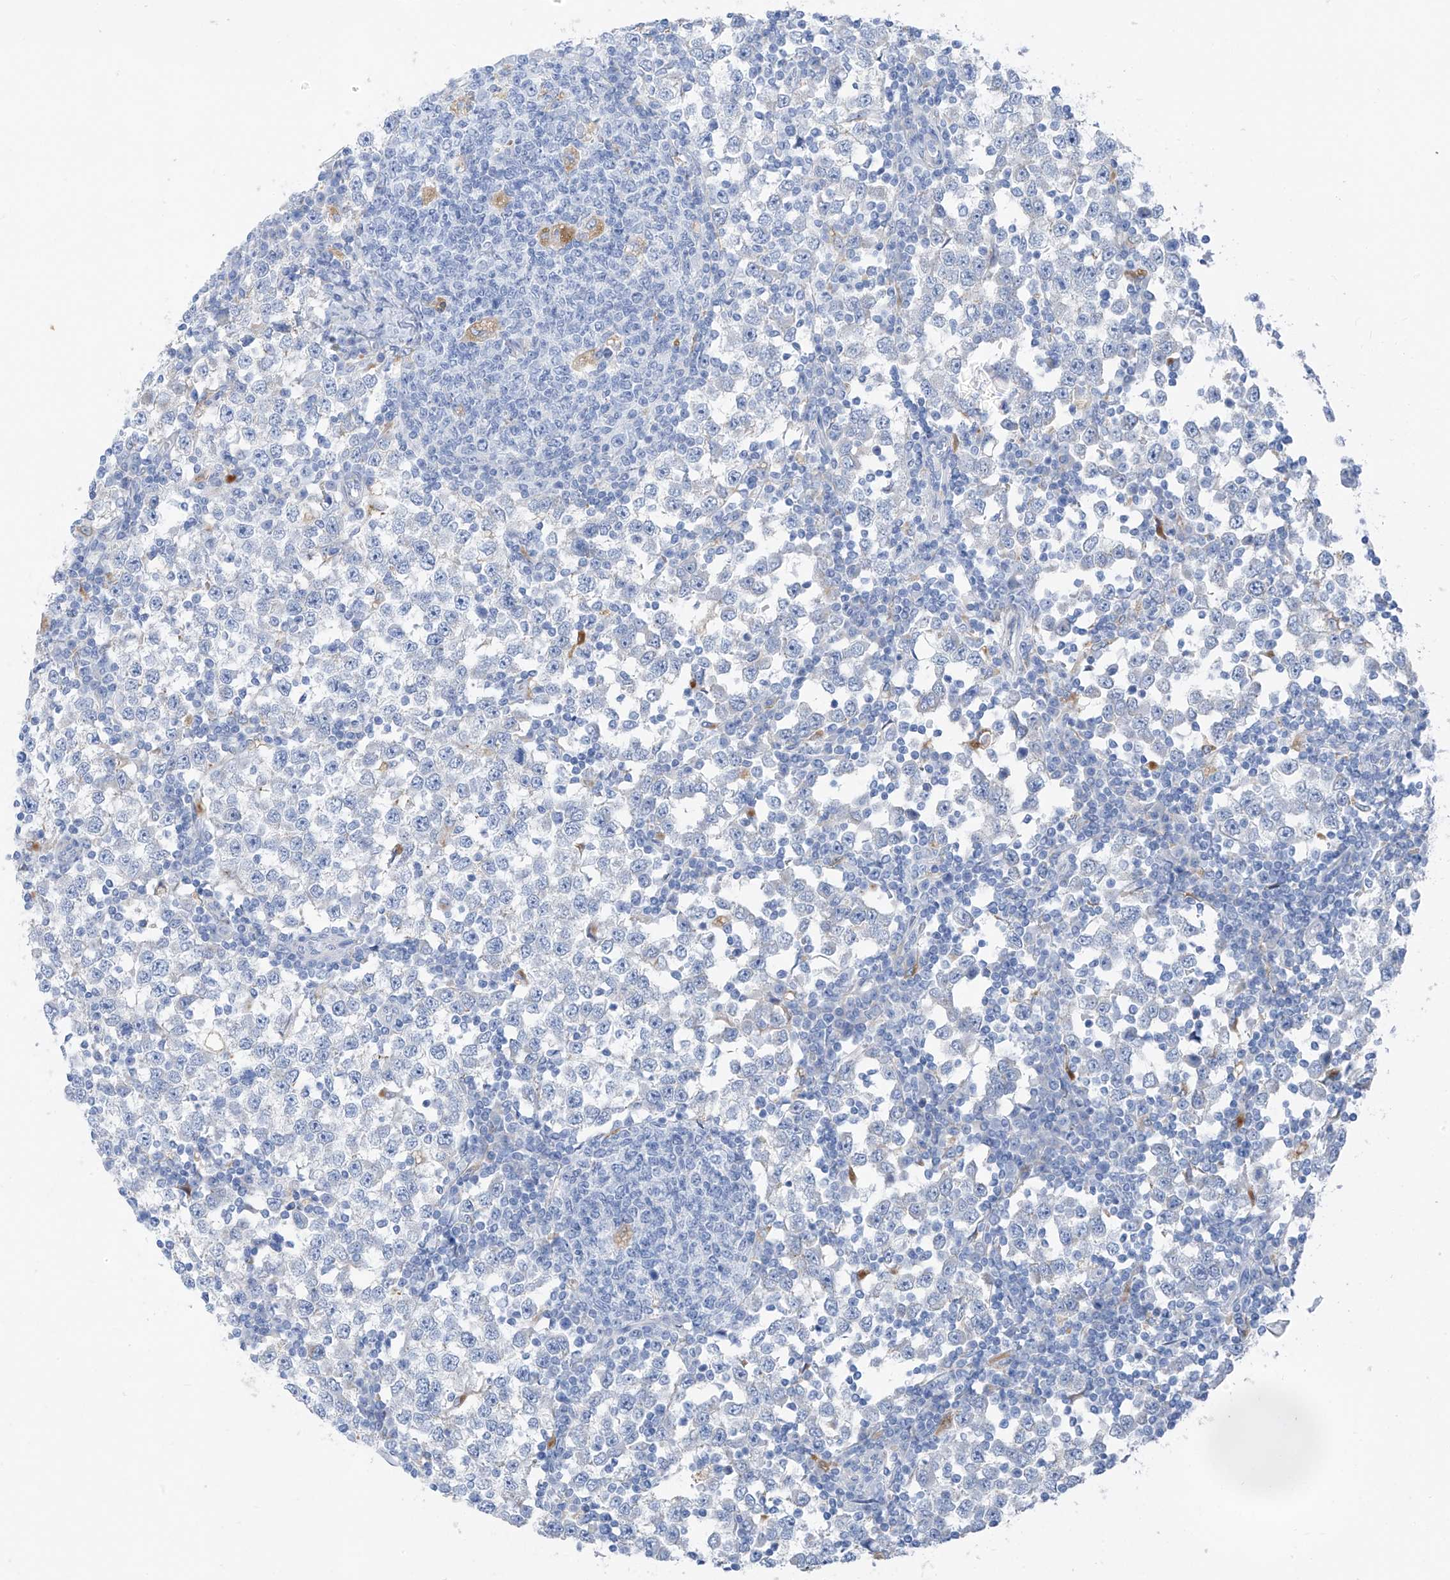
{"staining": {"intensity": "negative", "quantity": "none", "location": "none"}, "tissue": "testis cancer", "cell_type": "Tumor cells", "image_type": "cancer", "snomed": [{"axis": "morphology", "description": "Seminoma, NOS"}, {"axis": "topography", "description": "Testis"}], "caption": "Protein analysis of testis cancer (seminoma) demonstrates no significant expression in tumor cells. (DAB (3,3'-diaminobenzidine) IHC with hematoxylin counter stain).", "gene": "GLMP", "patient": {"sex": "male", "age": 65}}